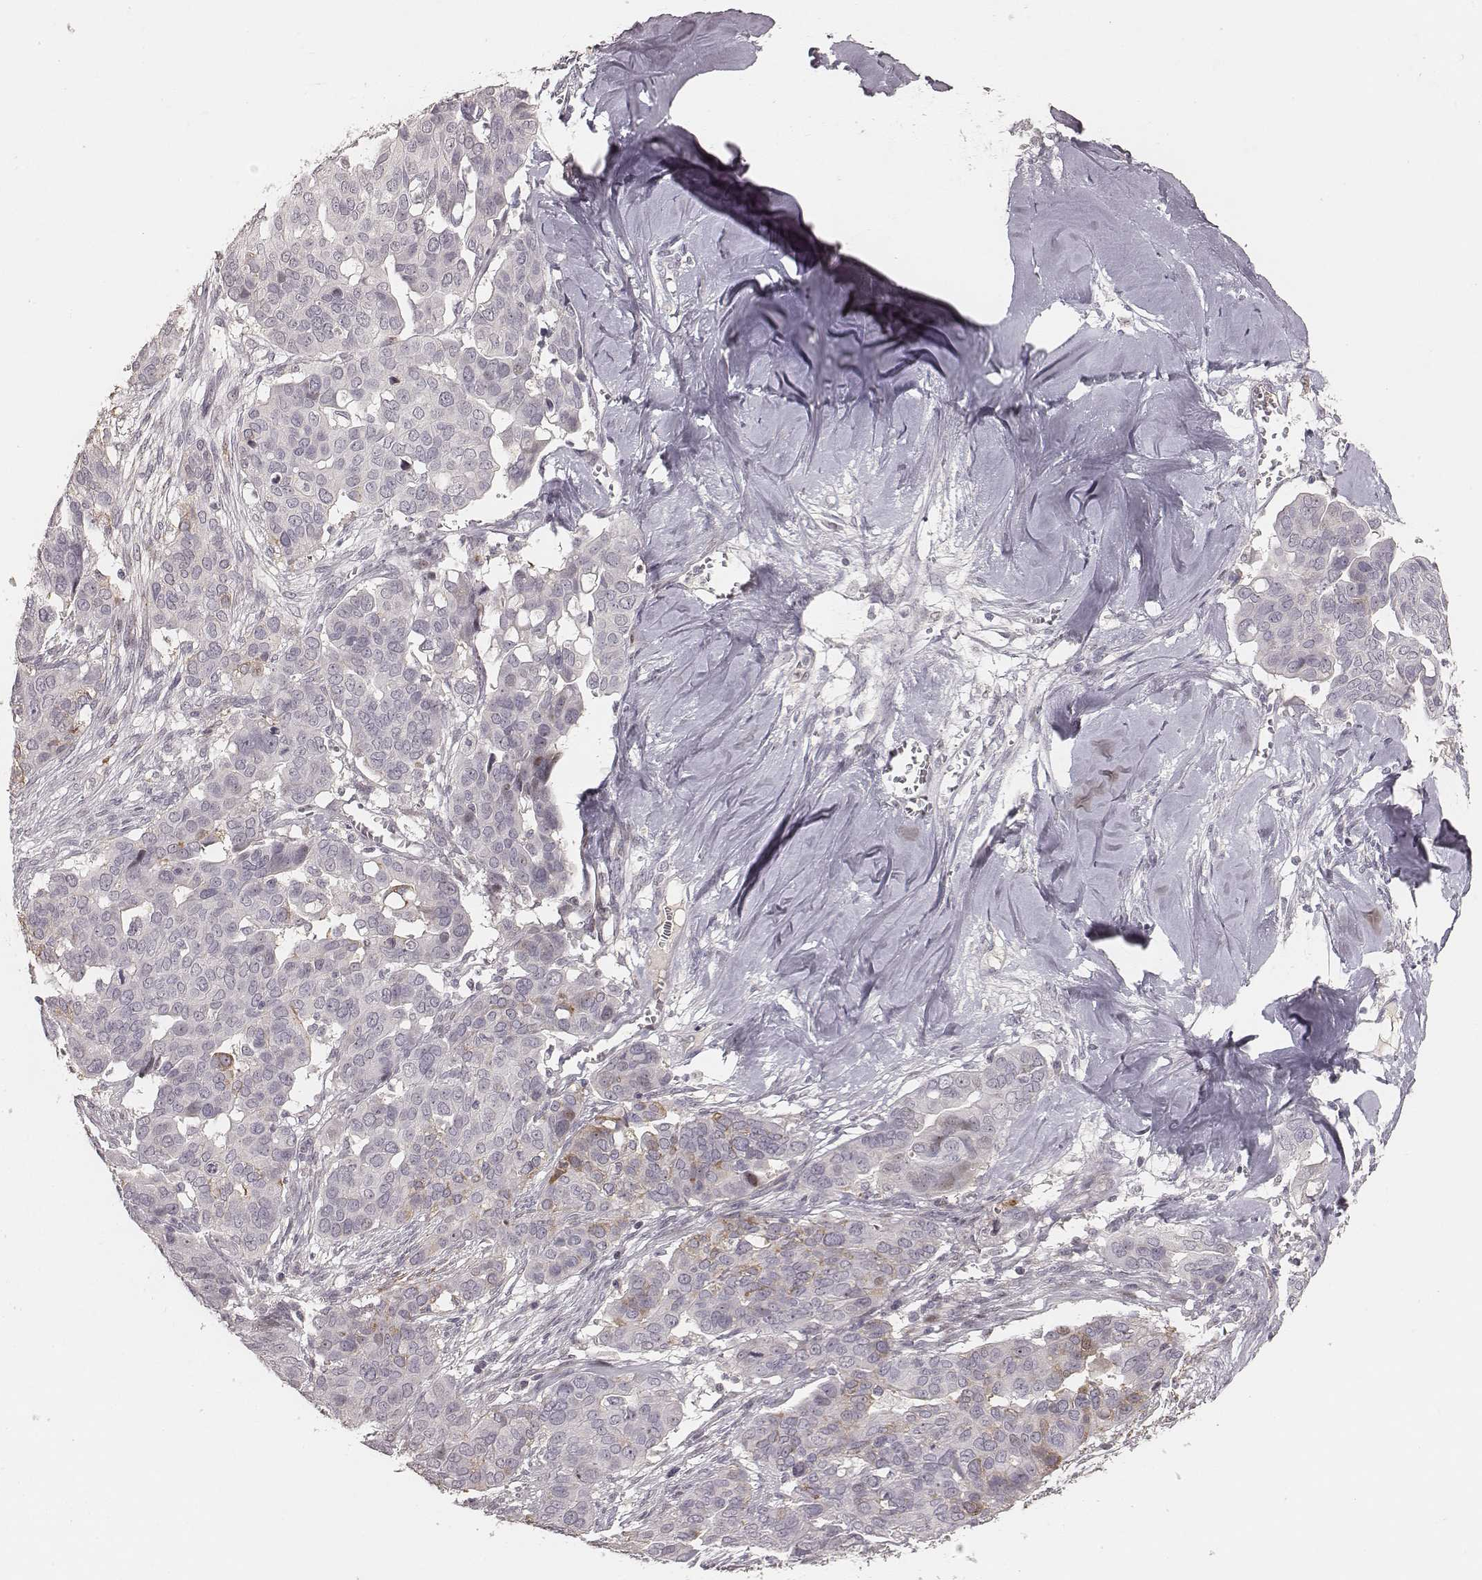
{"staining": {"intensity": "negative", "quantity": "none", "location": "none"}, "tissue": "ovarian cancer", "cell_type": "Tumor cells", "image_type": "cancer", "snomed": [{"axis": "morphology", "description": "Carcinoma, endometroid"}, {"axis": "topography", "description": "Ovary"}], "caption": "Immunohistochemistry of endometroid carcinoma (ovarian) exhibits no staining in tumor cells. (Stains: DAB IHC with hematoxylin counter stain, Microscopy: brightfield microscopy at high magnification).", "gene": "MADCAM1", "patient": {"sex": "female", "age": 78}}